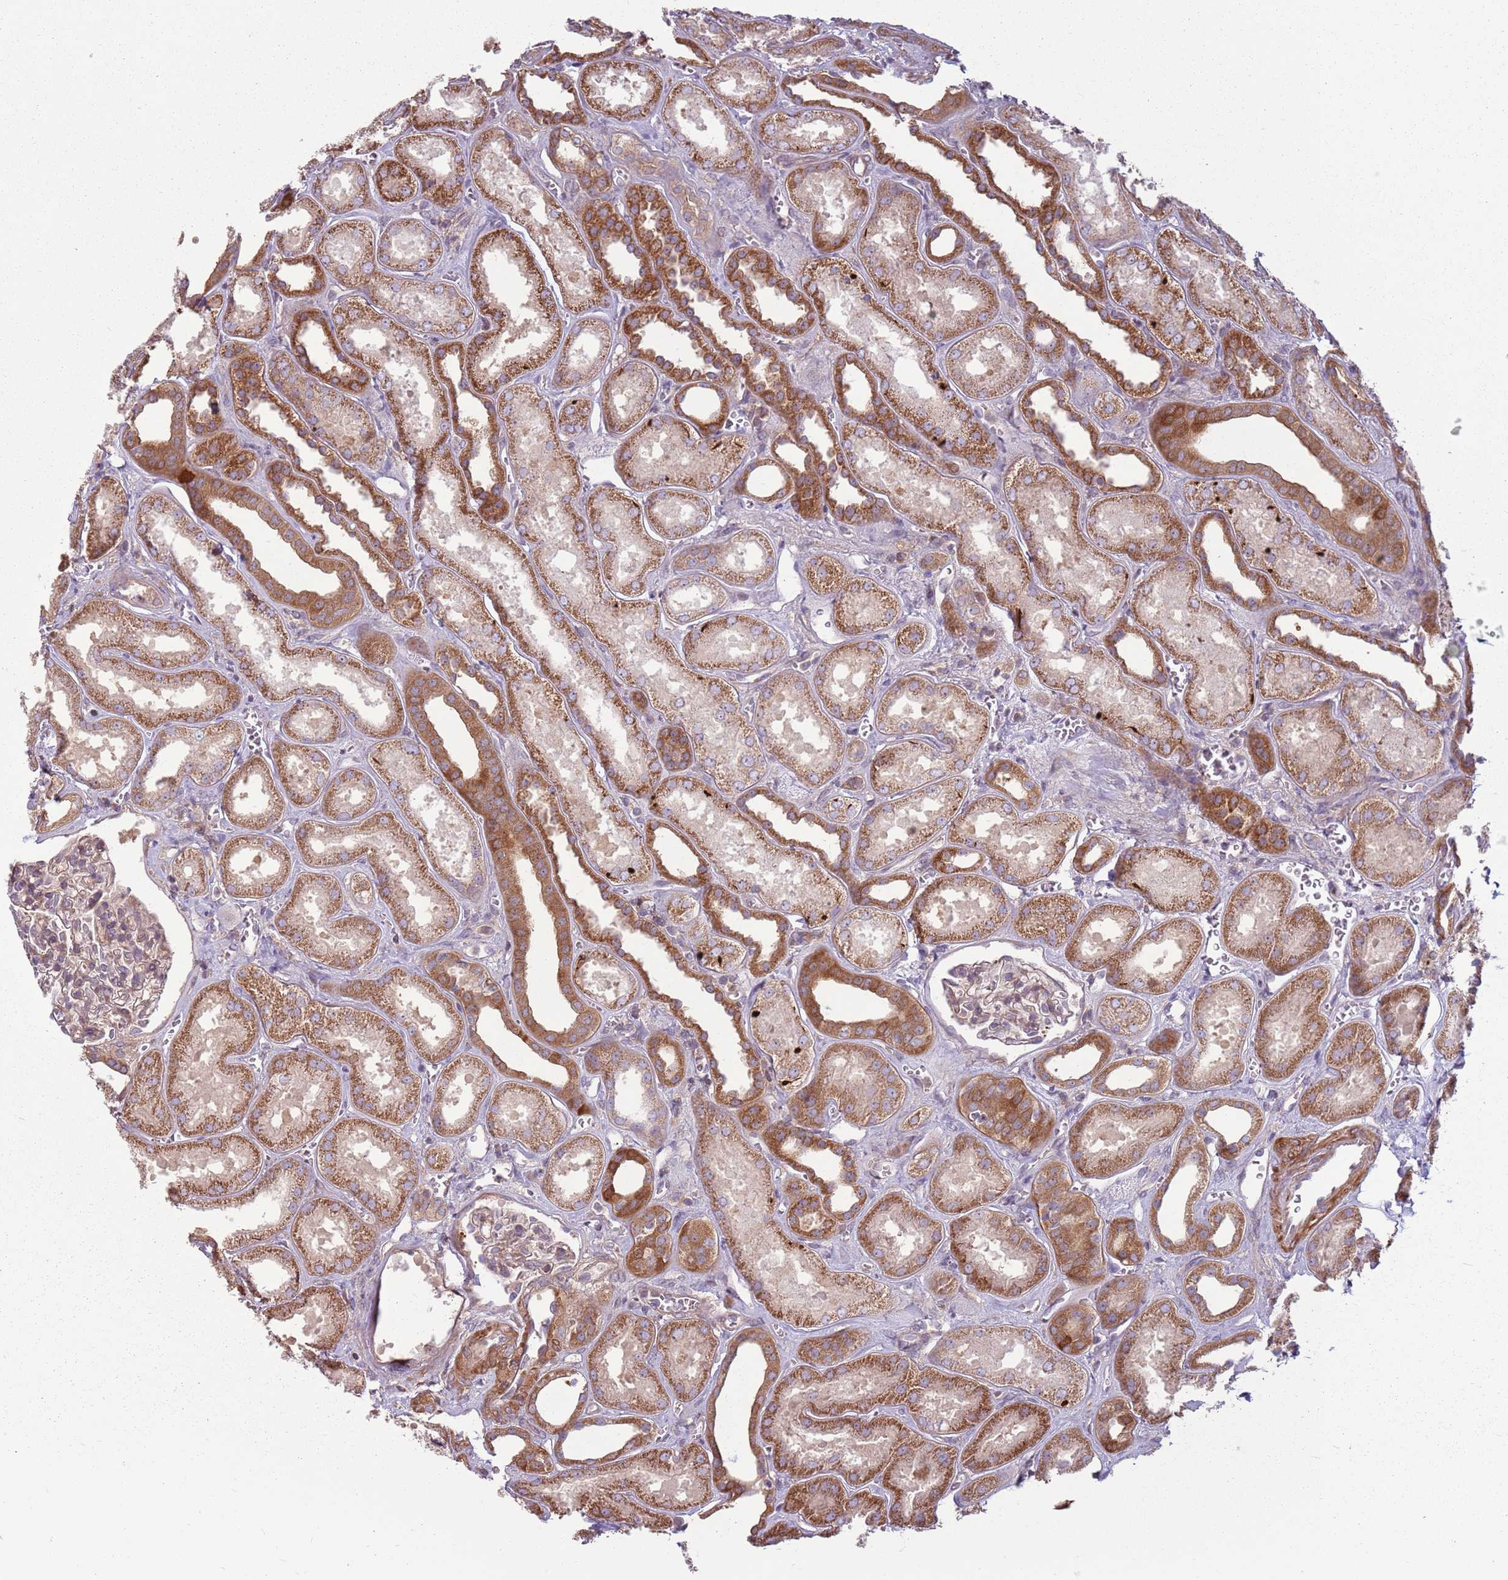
{"staining": {"intensity": "moderate", "quantity": "25%-75%", "location": "cytoplasmic/membranous"}, "tissue": "kidney", "cell_type": "Cells in glomeruli", "image_type": "normal", "snomed": [{"axis": "morphology", "description": "Normal tissue, NOS"}, {"axis": "morphology", "description": "Adenocarcinoma, NOS"}, {"axis": "topography", "description": "Kidney"}], "caption": "High-power microscopy captured an immunohistochemistry image of benign kidney, revealing moderate cytoplasmic/membranous staining in about 25%-75% of cells in glomeruli. (Brightfield microscopy of DAB IHC at high magnification).", "gene": "RPL21", "patient": {"sex": "female", "age": 68}}